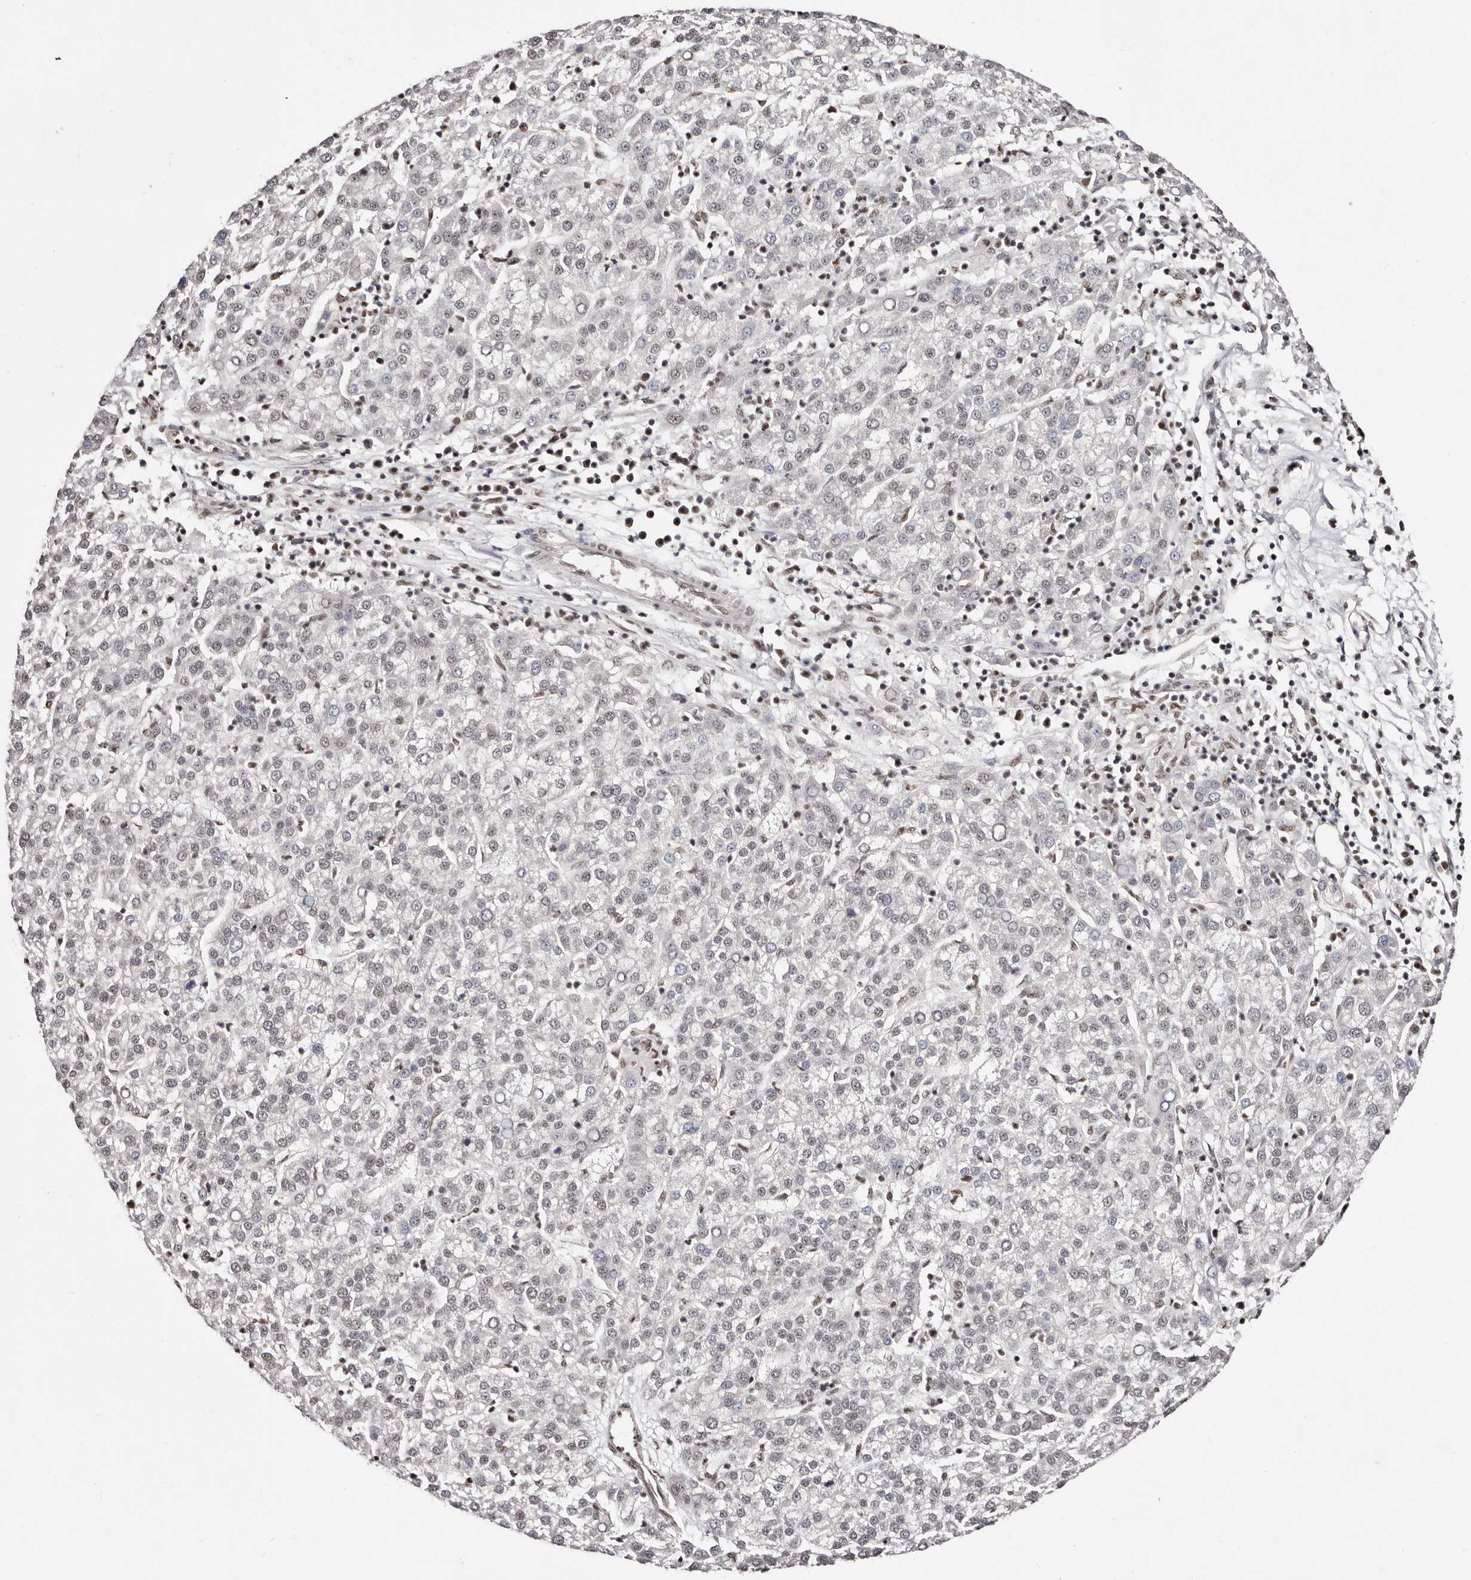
{"staining": {"intensity": "weak", "quantity": "25%-75%", "location": "nuclear"}, "tissue": "liver cancer", "cell_type": "Tumor cells", "image_type": "cancer", "snomed": [{"axis": "morphology", "description": "Carcinoma, Hepatocellular, NOS"}, {"axis": "topography", "description": "Liver"}], "caption": "Human liver cancer (hepatocellular carcinoma) stained with a brown dye shows weak nuclear positive staining in about 25%-75% of tumor cells.", "gene": "BICRAL", "patient": {"sex": "female", "age": 58}}